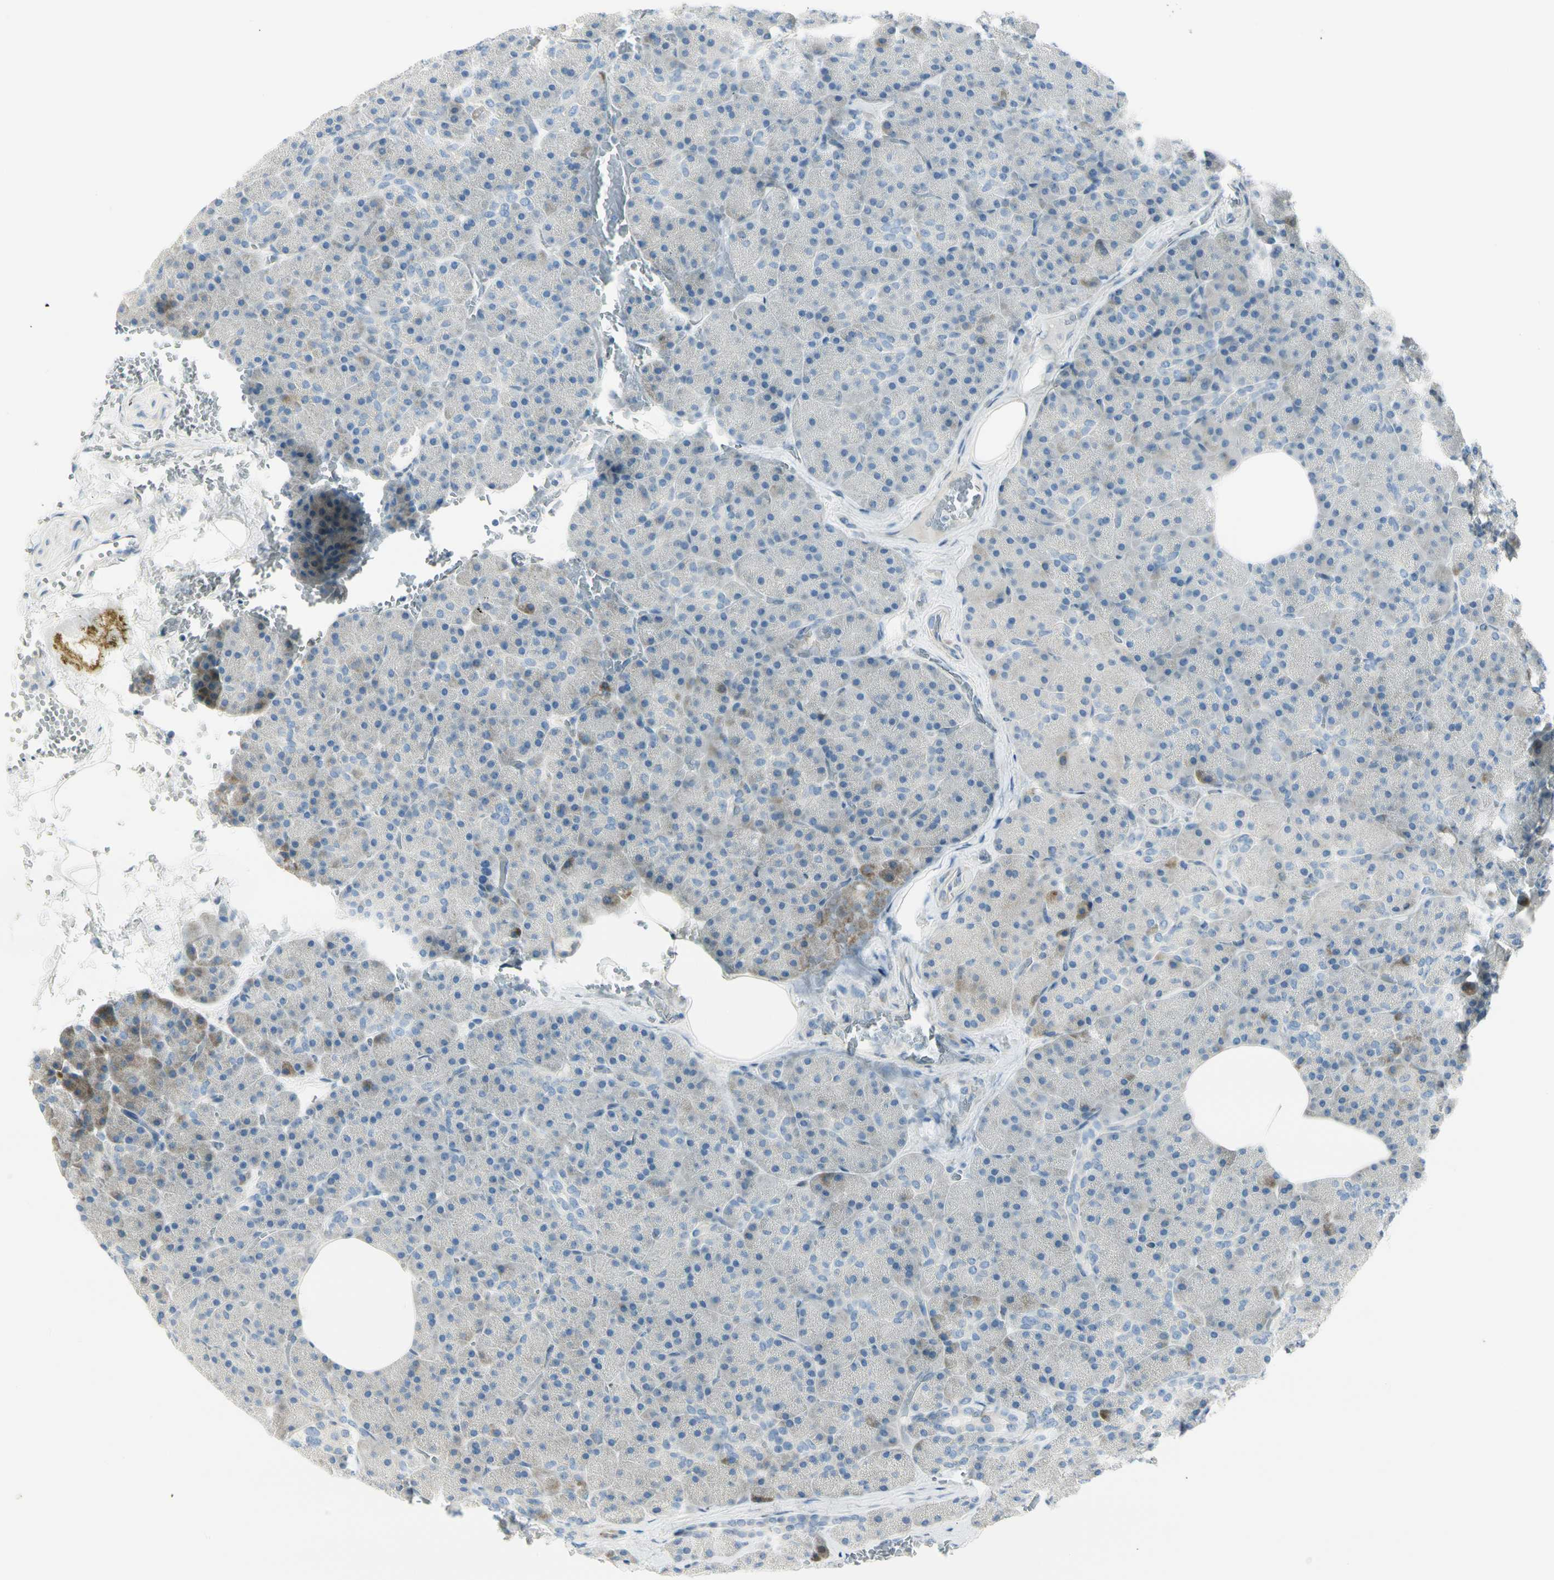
{"staining": {"intensity": "negative", "quantity": "none", "location": "none"}, "tissue": "pancreas", "cell_type": "Exocrine glandular cells", "image_type": "normal", "snomed": [{"axis": "morphology", "description": "Normal tissue, NOS"}, {"axis": "topography", "description": "Pancreas"}], "caption": "High magnification brightfield microscopy of unremarkable pancreas stained with DAB (brown) and counterstained with hematoxylin (blue): exocrine glandular cells show no significant expression.", "gene": "TNFSF11", "patient": {"sex": "female", "age": 35}}